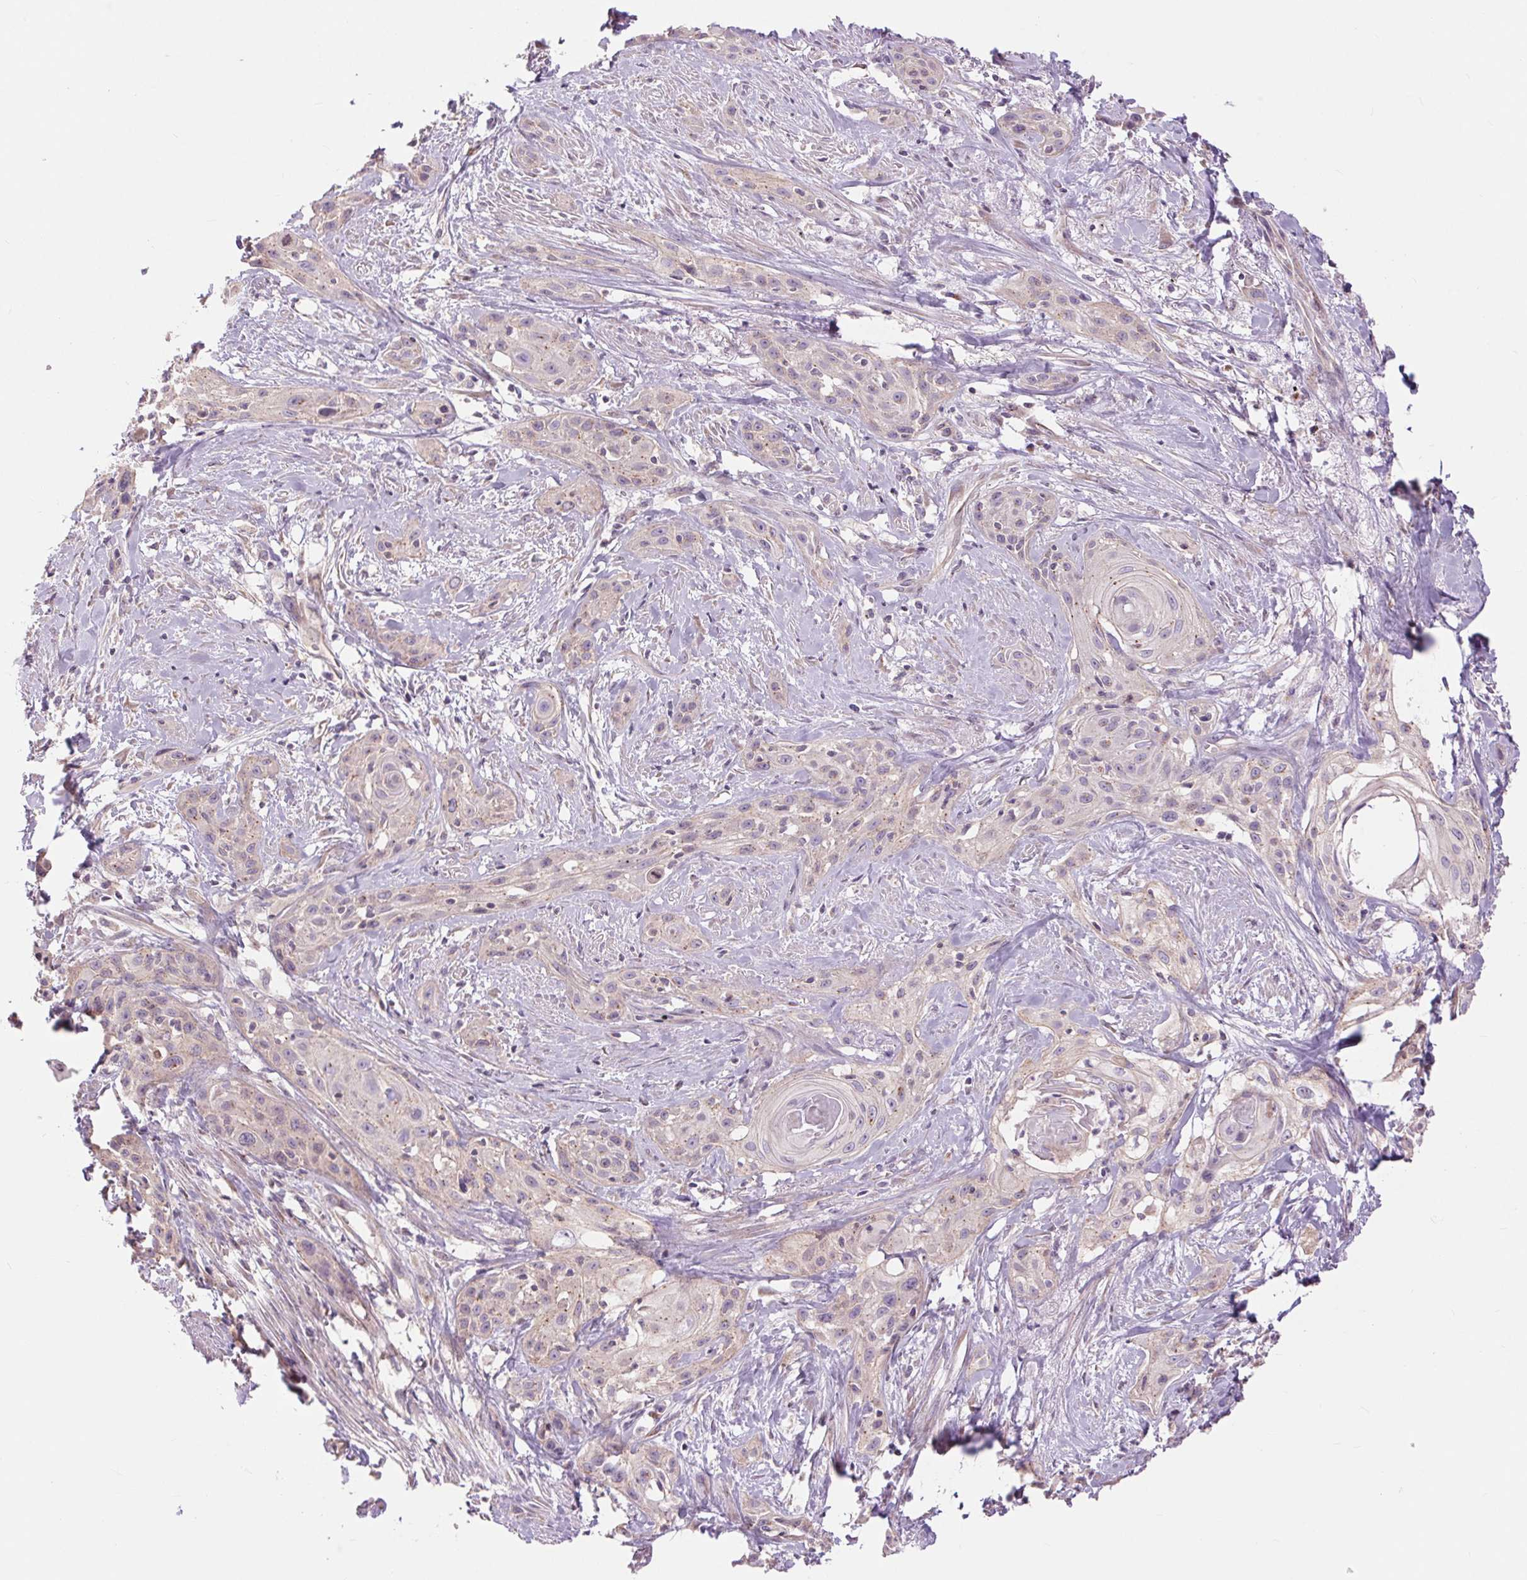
{"staining": {"intensity": "weak", "quantity": "<25%", "location": "cytoplasmic/membranous"}, "tissue": "skin cancer", "cell_type": "Tumor cells", "image_type": "cancer", "snomed": [{"axis": "morphology", "description": "Squamous cell carcinoma, NOS"}, {"axis": "topography", "description": "Skin"}, {"axis": "topography", "description": "Anal"}], "caption": "Protein analysis of skin squamous cell carcinoma reveals no significant expression in tumor cells.", "gene": "CTNNA3", "patient": {"sex": "male", "age": 64}}